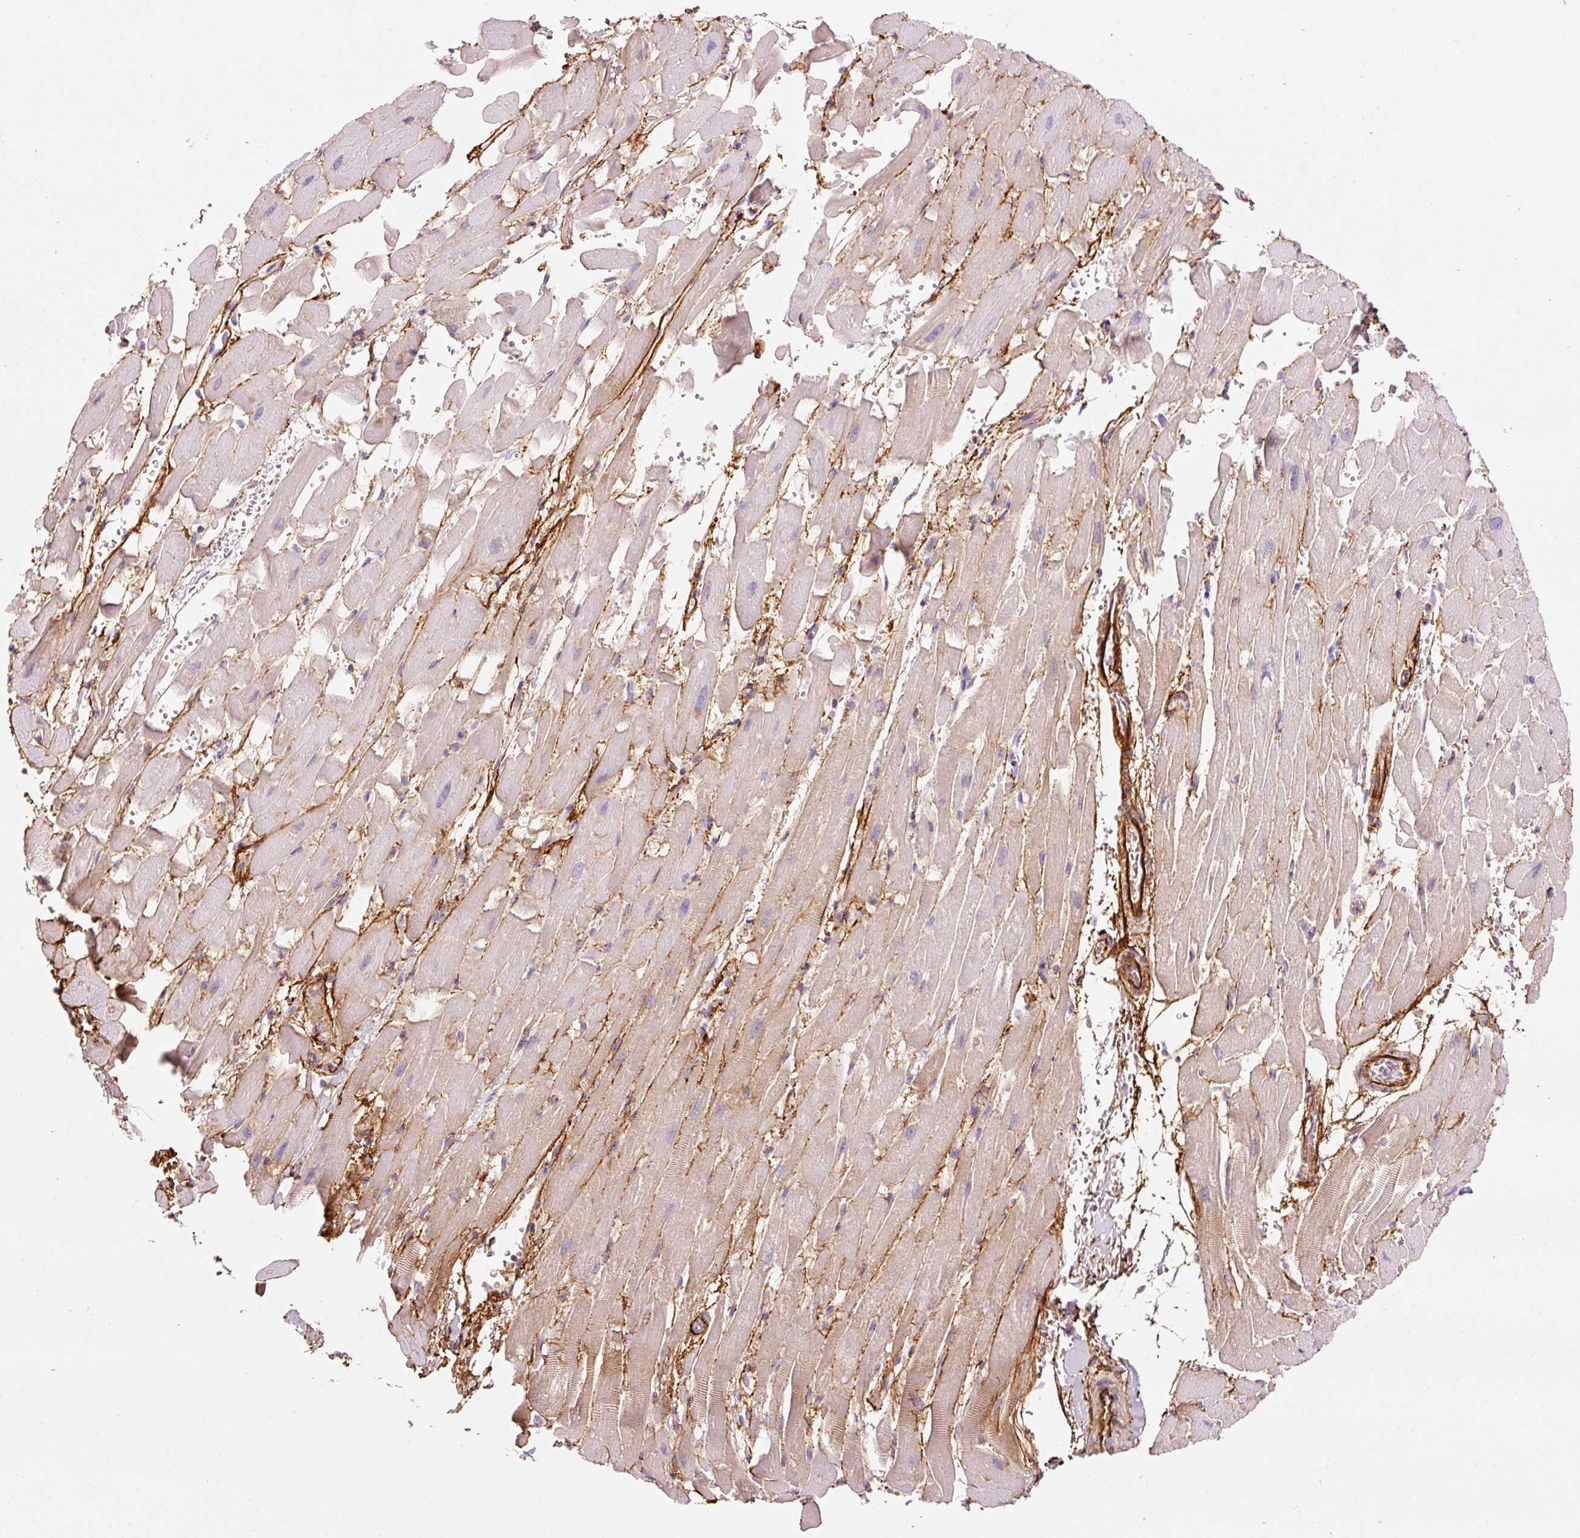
{"staining": {"intensity": "negative", "quantity": "none", "location": "none"}, "tissue": "heart muscle", "cell_type": "Cardiomyocytes", "image_type": "normal", "snomed": [{"axis": "morphology", "description": "Normal tissue, NOS"}, {"axis": "topography", "description": "Heart"}], "caption": "A photomicrograph of human heart muscle is negative for staining in cardiomyocytes. The staining was performed using DAB to visualize the protein expression in brown, while the nuclei were stained in blue with hematoxylin (Magnification: 20x).", "gene": "MFAP4", "patient": {"sex": "male", "age": 37}}